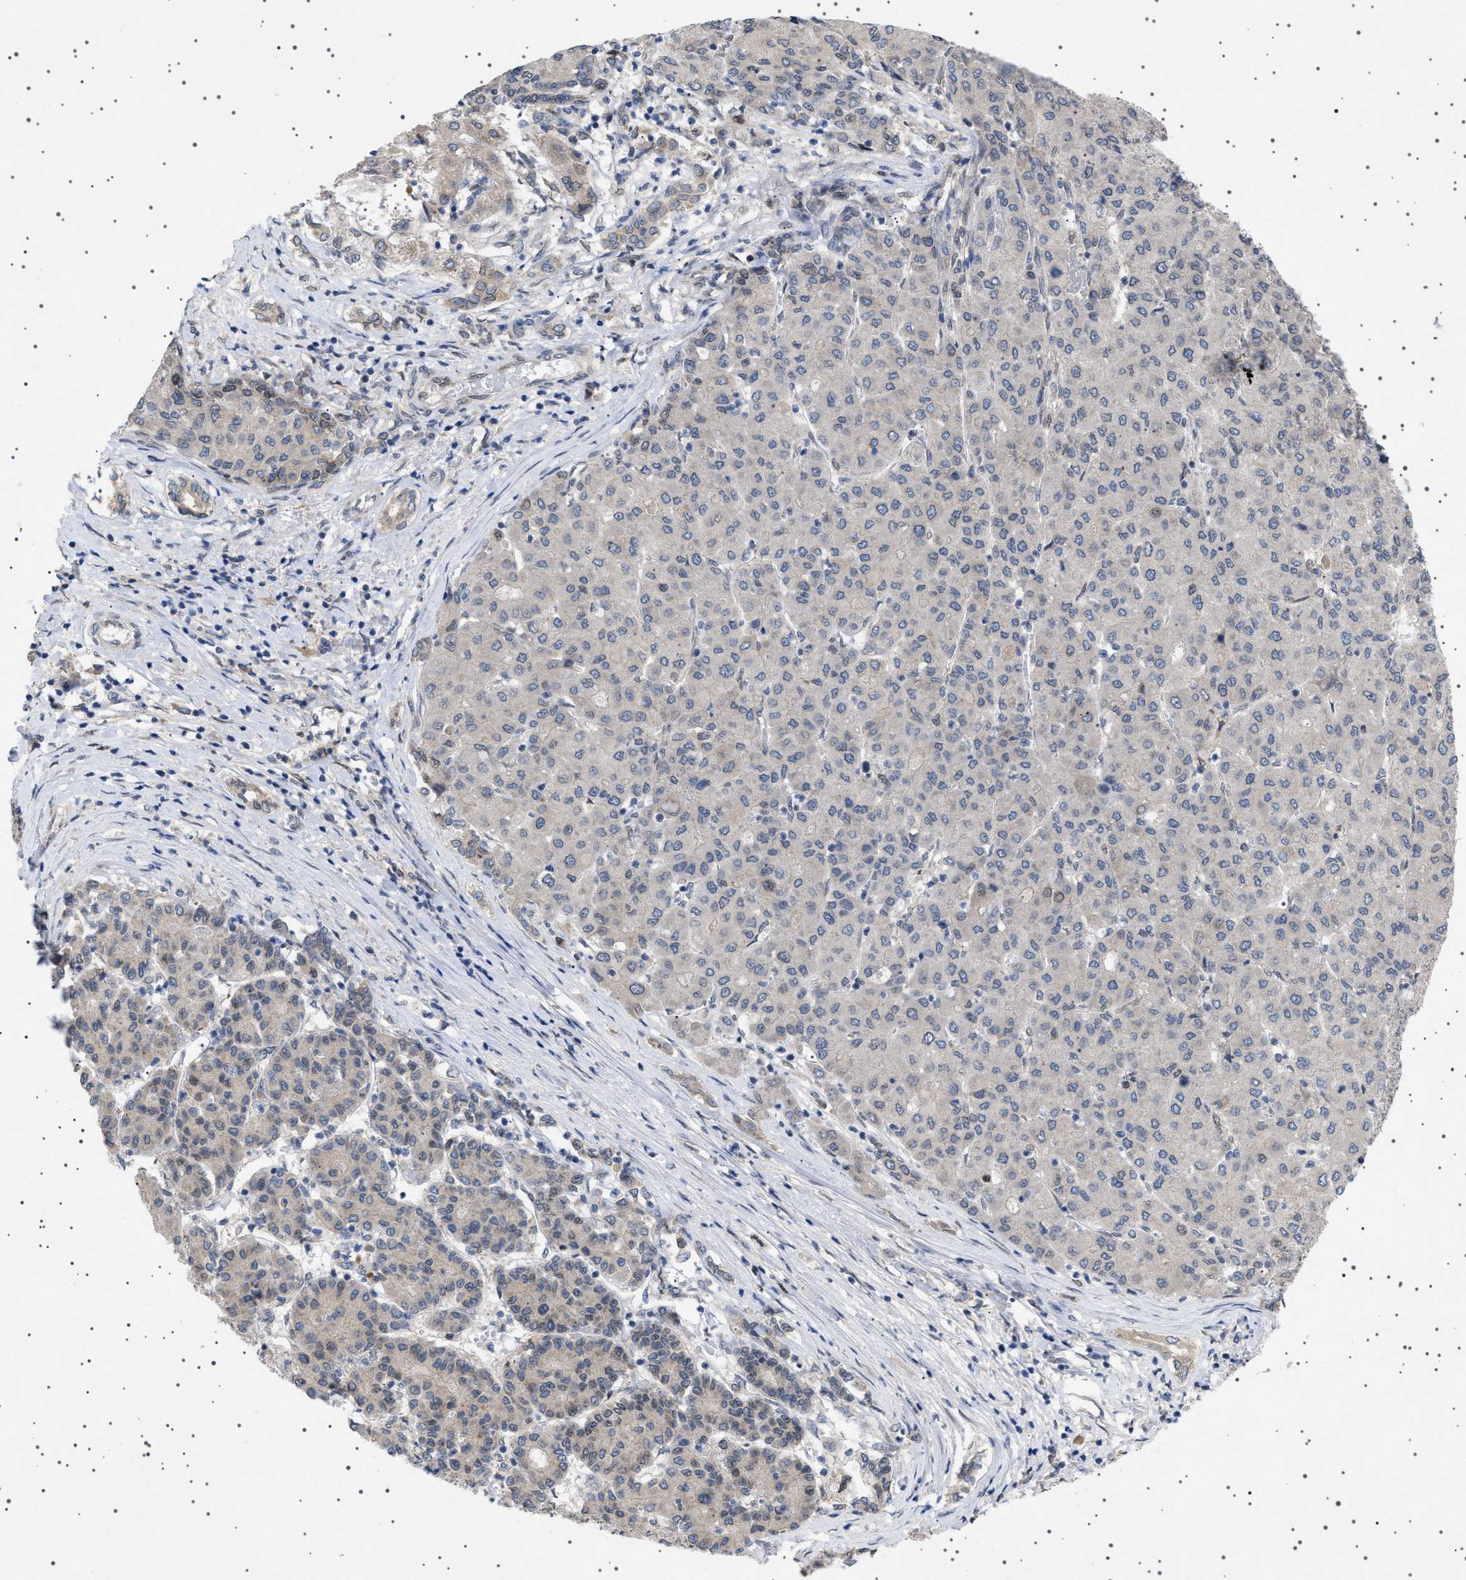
{"staining": {"intensity": "weak", "quantity": "<25%", "location": "cytoplasmic/membranous"}, "tissue": "liver cancer", "cell_type": "Tumor cells", "image_type": "cancer", "snomed": [{"axis": "morphology", "description": "Carcinoma, Hepatocellular, NOS"}, {"axis": "topography", "description": "Liver"}], "caption": "High magnification brightfield microscopy of liver cancer (hepatocellular carcinoma) stained with DAB (brown) and counterstained with hematoxylin (blue): tumor cells show no significant positivity.", "gene": "NUP93", "patient": {"sex": "male", "age": 65}}